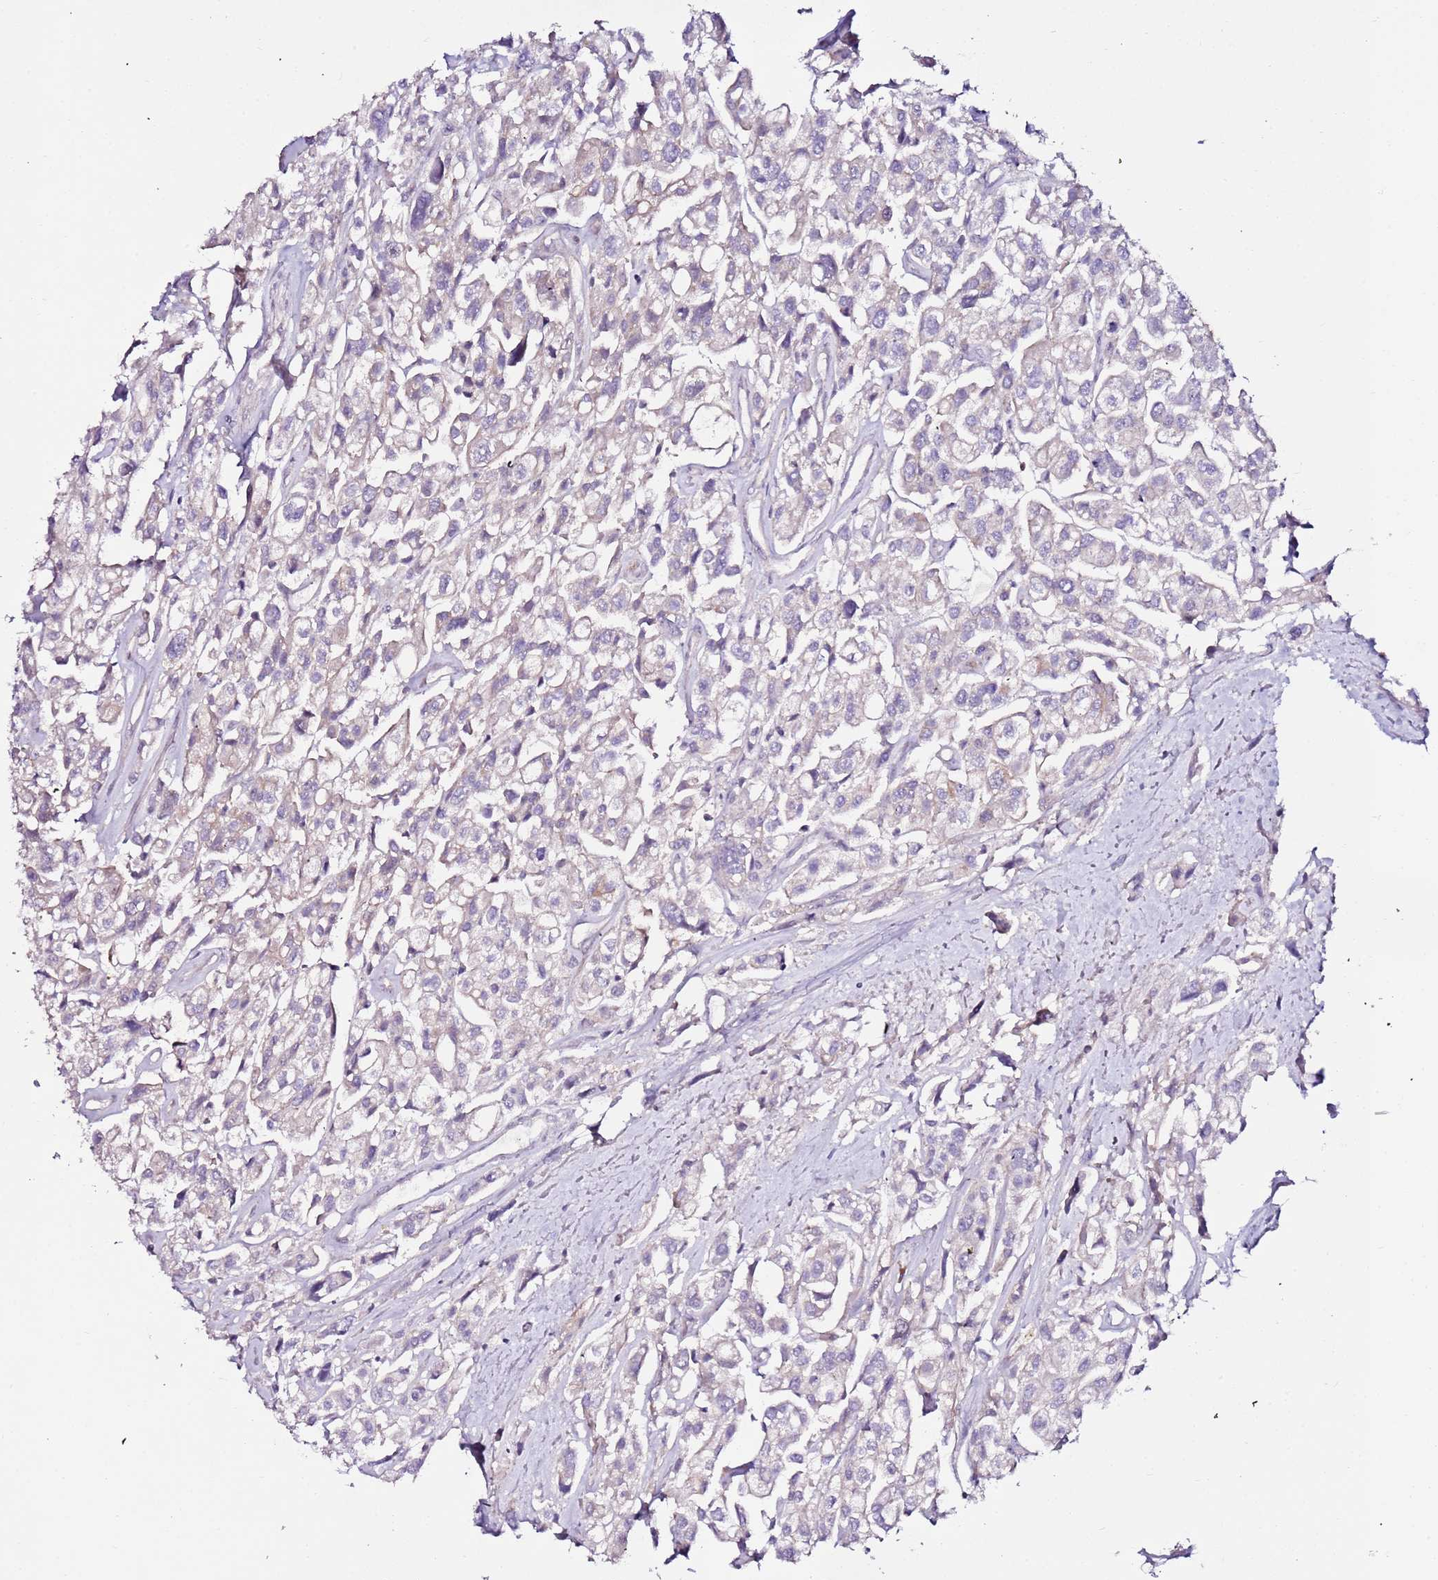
{"staining": {"intensity": "negative", "quantity": "none", "location": "none"}, "tissue": "urothelial cancer", "cell_type": "Tumor cells", "image_type": "cancer", "snomed": [{"axis": "morphology", "description": "Urothelial carcinoma, High grade"}, {"axis": "topography", "description": "Urinary bladder"}], "caption": "An immunohistochemistry (IHC) image of urothelial cancer is shown. There is no staining in tumor cells of urothelial cancer.", "gene": "FLVCR1", "patient": {"sex": "male", "age": 67}}